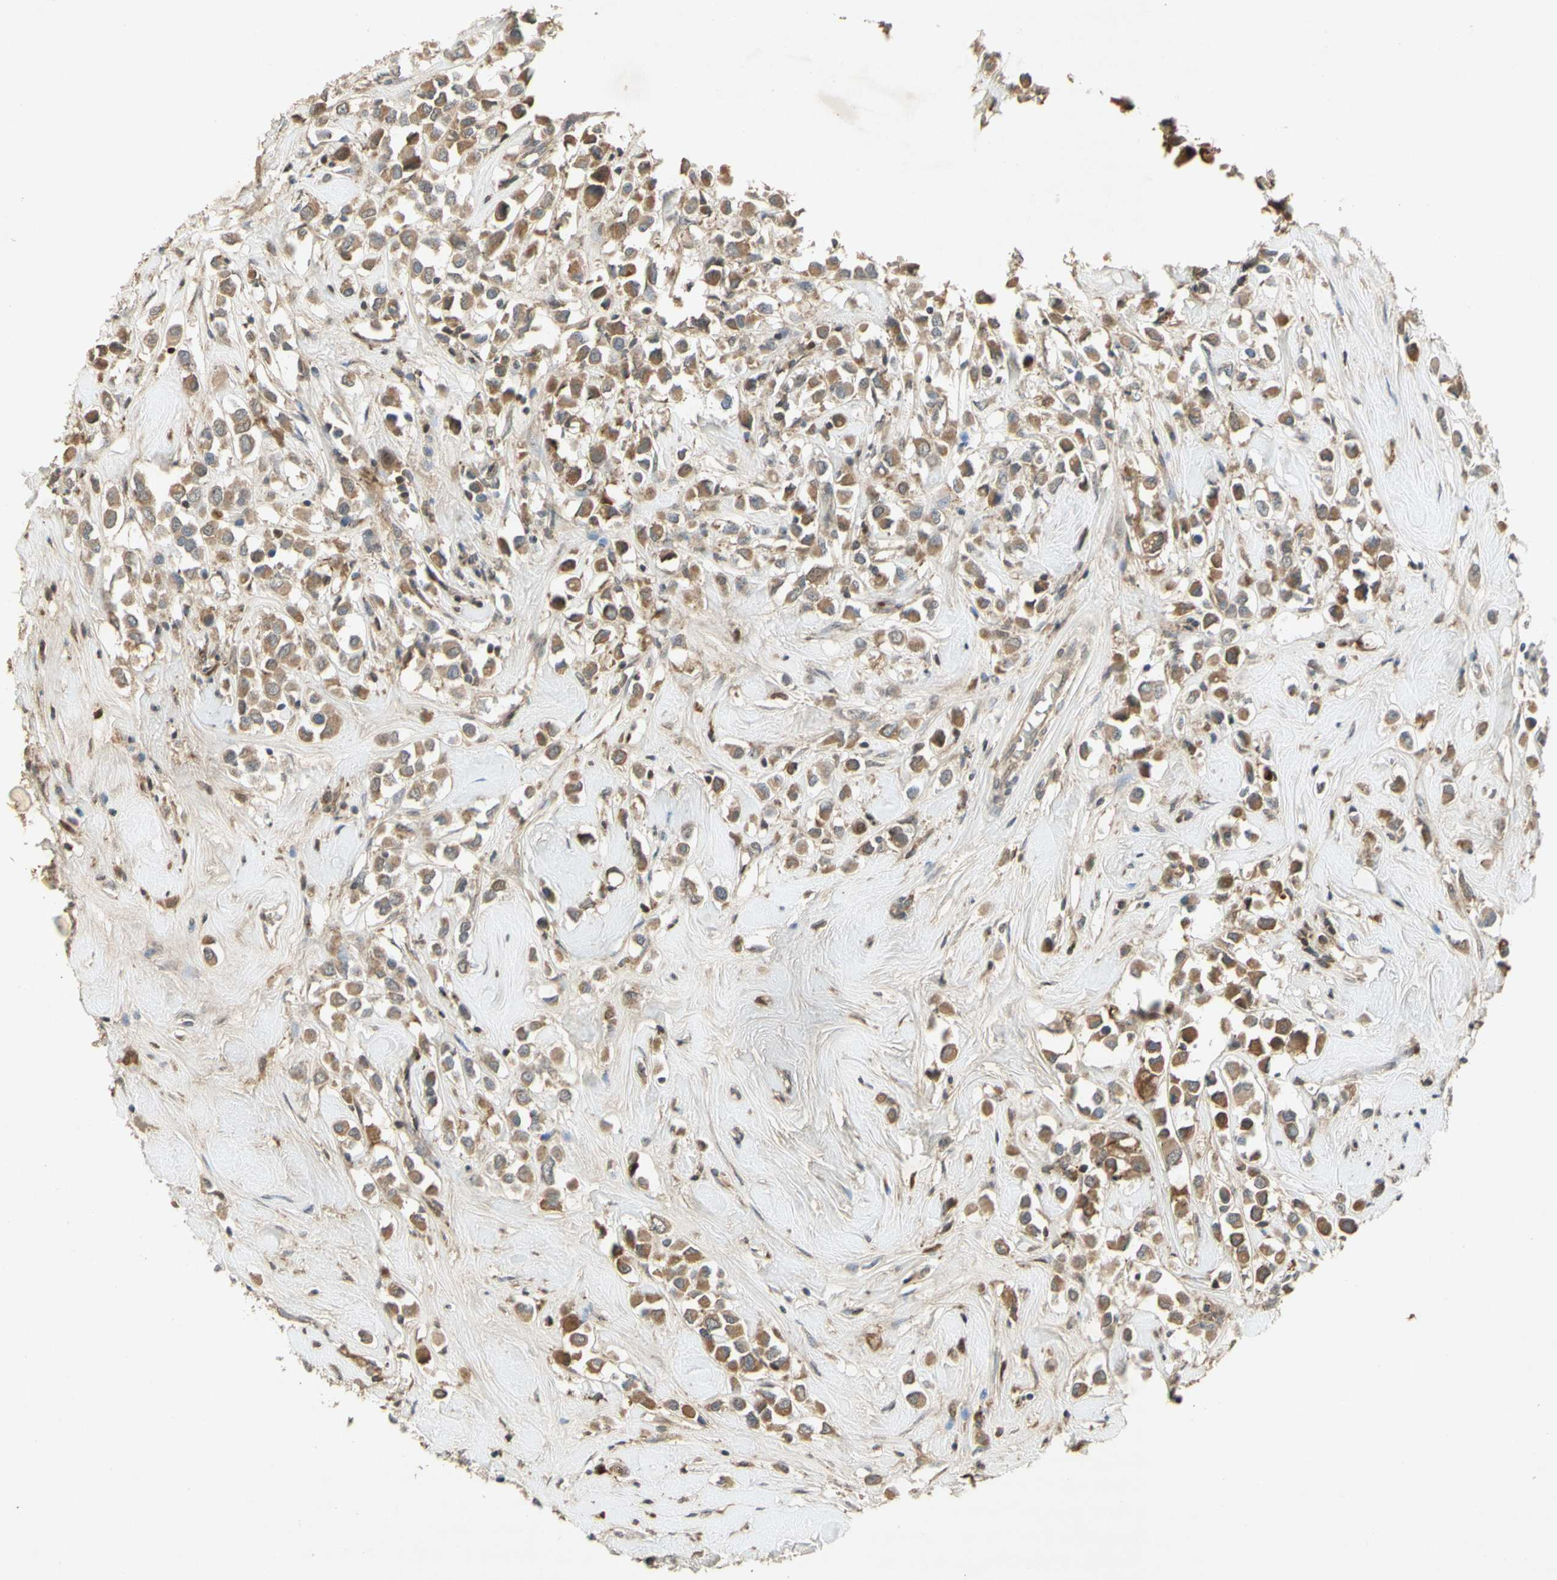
{"staining": {"intensity": "moderate", "quantity": ">75%", "location": "cytoplasmic/membranous"}, "tissue": "breast cancer", "cell_type": "Tumor cells", "image_type": "cancer", "snomed": [{"axis": "morphology", "description": "Duct carcinoma"}, {"axis": "topography", "description": "Breast"}], "caption": "Breast cancer (infiltrating ductal carcinoma) tissue displays moderate cytoplasmic/membranous staining in about >75% of tumor cells", "gene": "NRG4", "patient": {"sex": "female", "age": 61}}